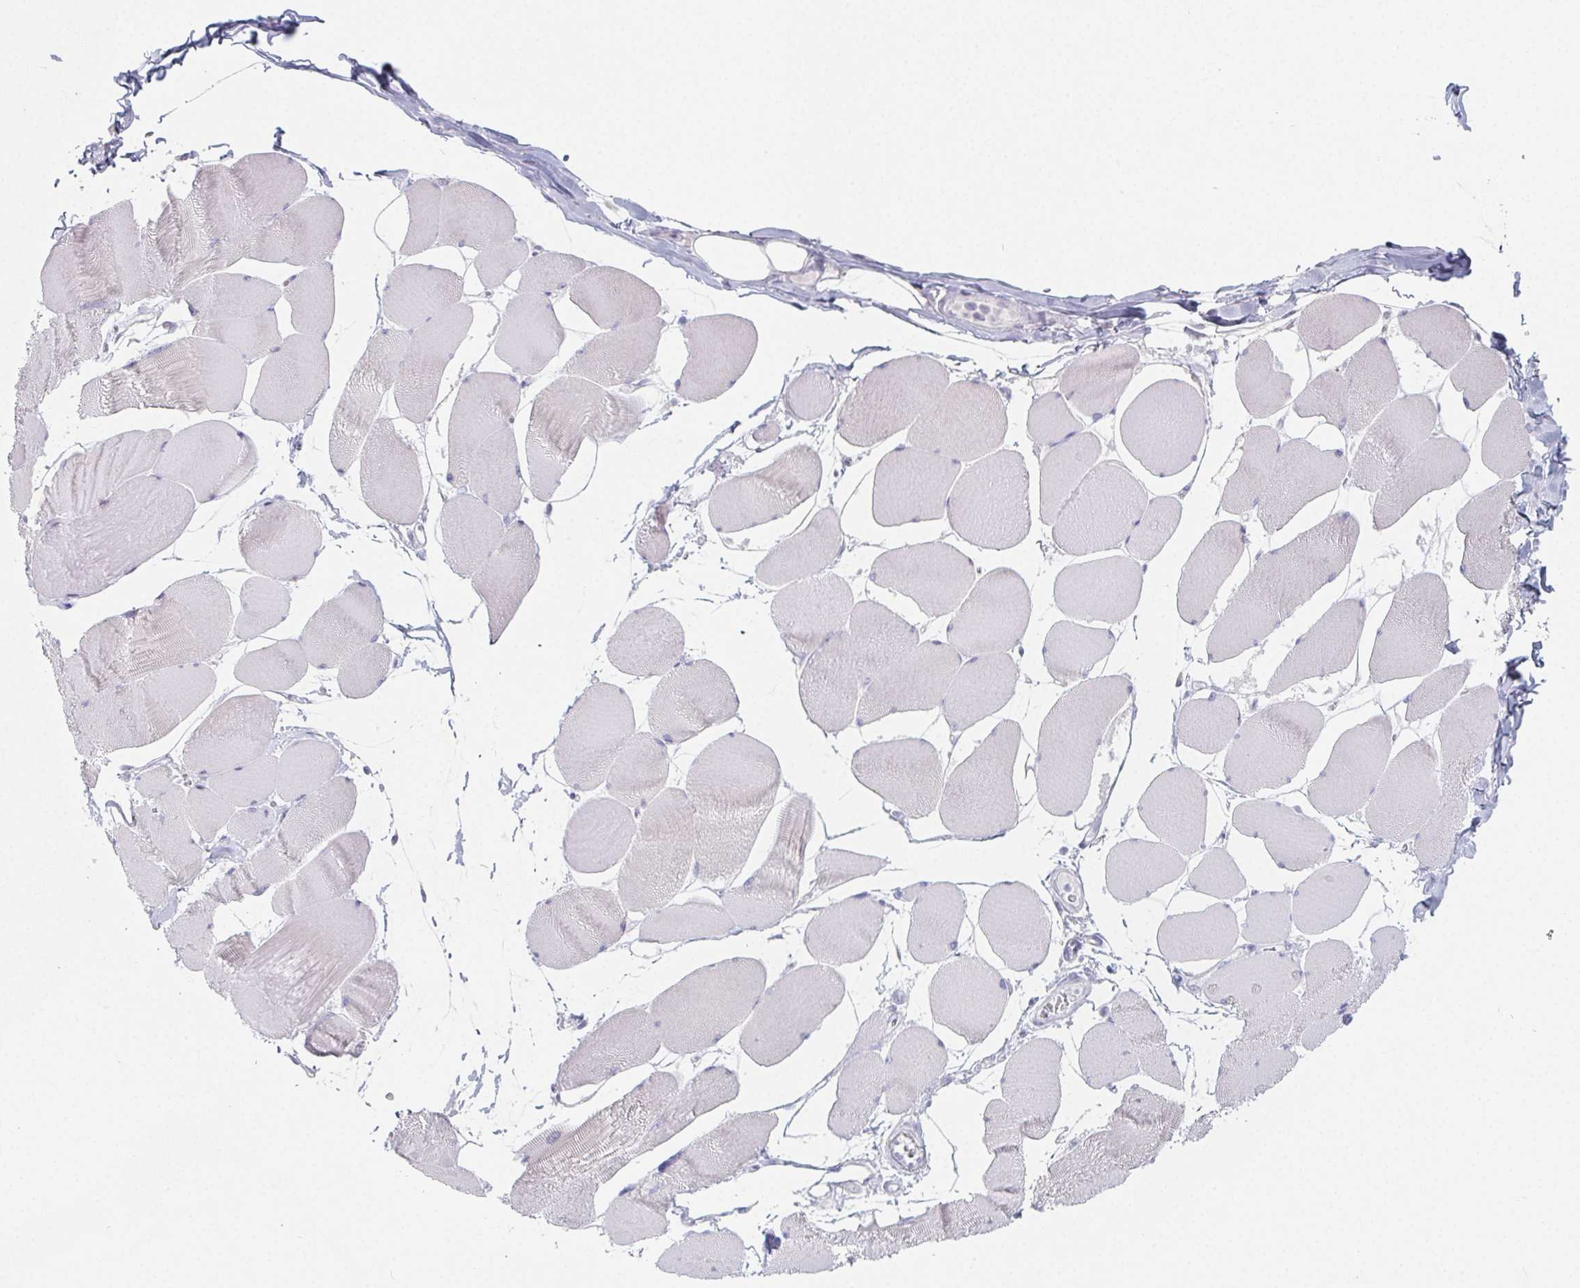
{"staining": {"intensity": "negative", "quantity": "none", "location": "none"}, "tissue": "skeletal muscle", "cell_type": "Myocytes", "image_type": "normal", "snomed": [{"axis": "morphology", "description": "Normal tissue, NOS"}, {"axis": "topography", "description": "Skeletal muscle"}], "caption": "Myocytes show no significant expression in benign skeletal muscle. (DAB immunohistochemistry (IHC) with hematoxylin counter stain).", "gene": "GLIPR1L1", "patient": {"sex": "female", "age": 75}}